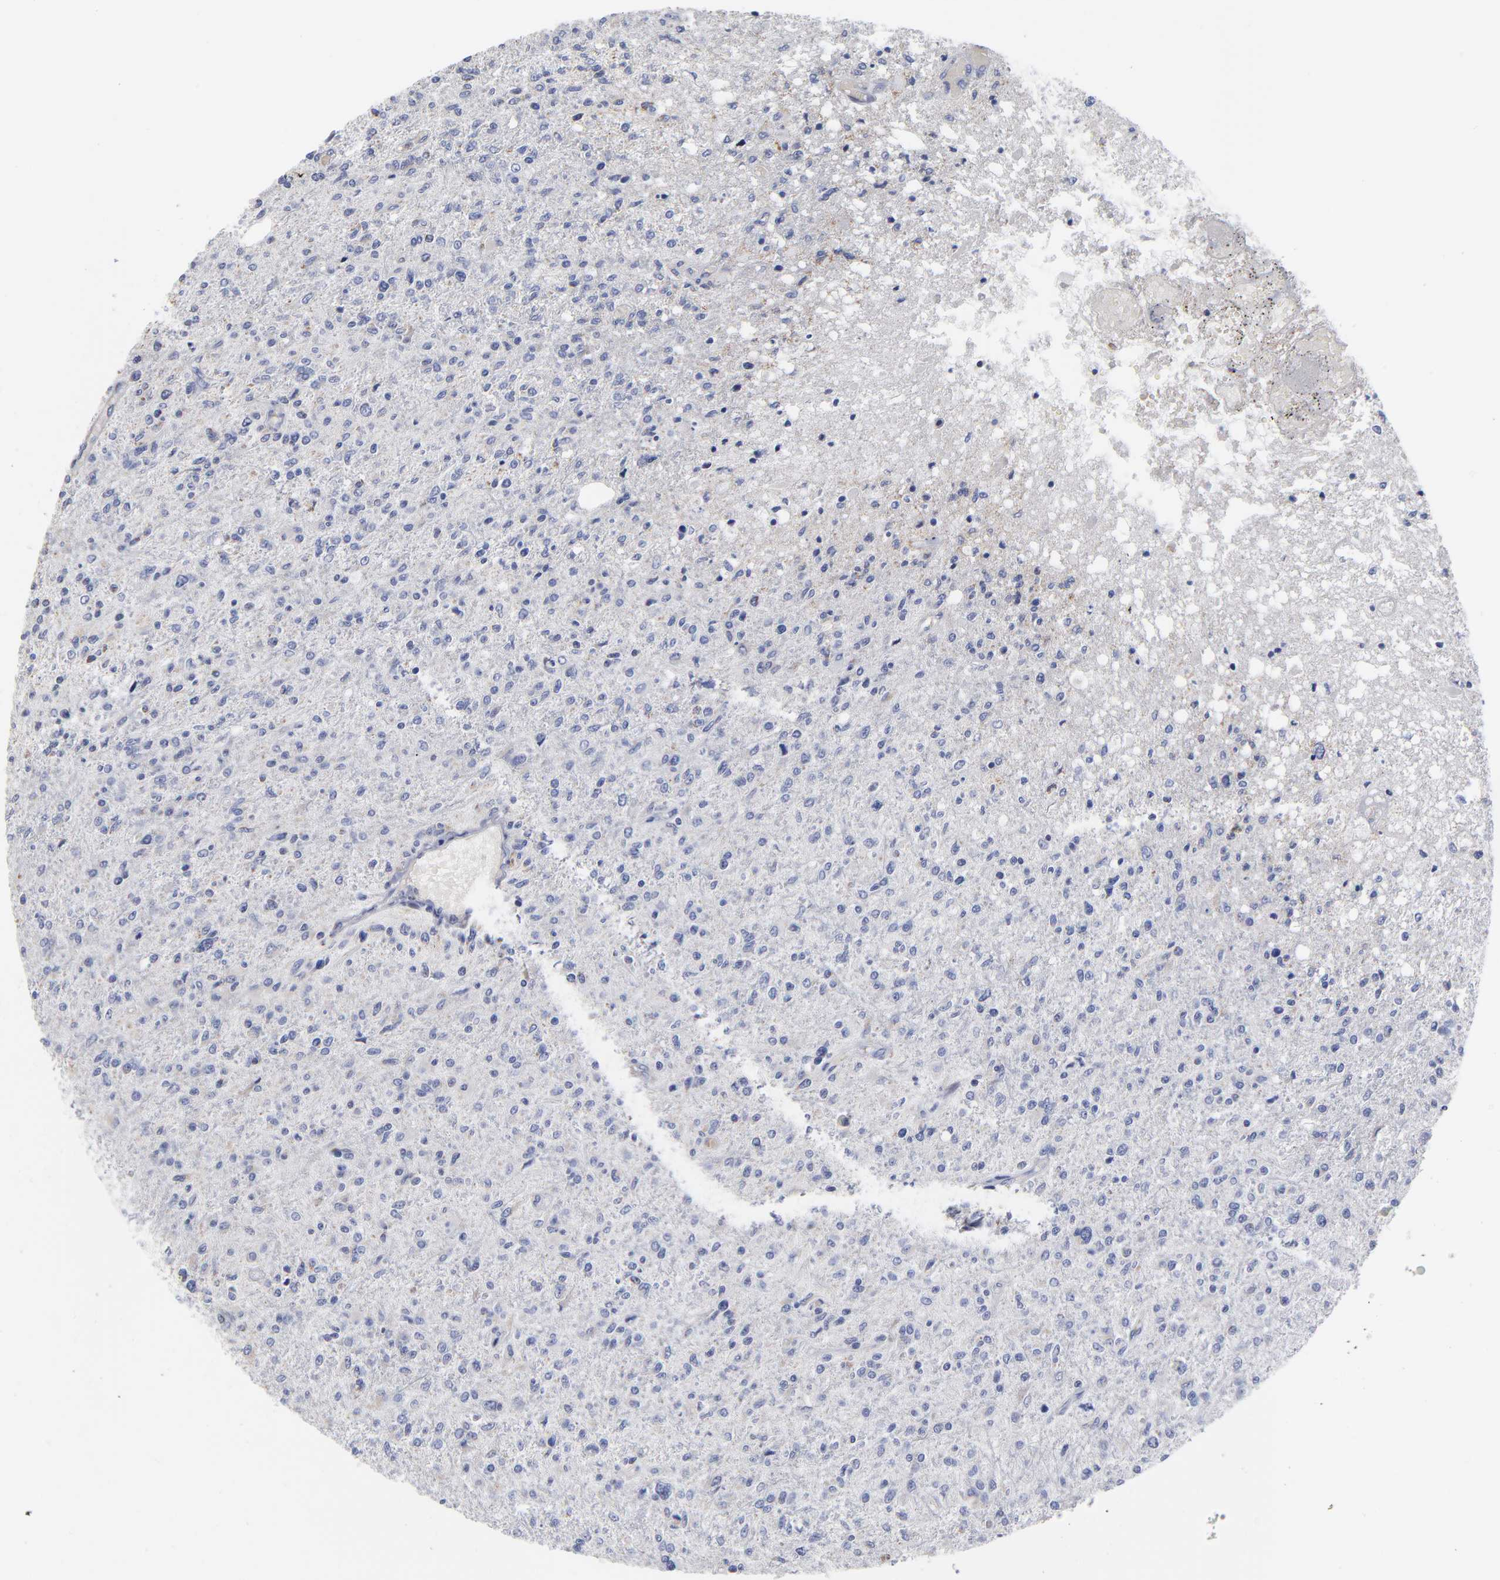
{"staining": {"intensity": "negative", "quantity": "none", "location": "none"}, "tissue": "glioma", "cell_type": "Tumor cells", "image_type": "cancer", "snomed": [{"axis": "morphology", "description": "Glioma, malignant, High grade"}, {"axis": "topography", "description": "Cerebral cortex"}], "caption": "Immunohistochemistry (IHC) of human glioma exhibits no staining in tumor cells.", "gene": "PTP4A1", "patient": {"sex": "male", "age": 76}}